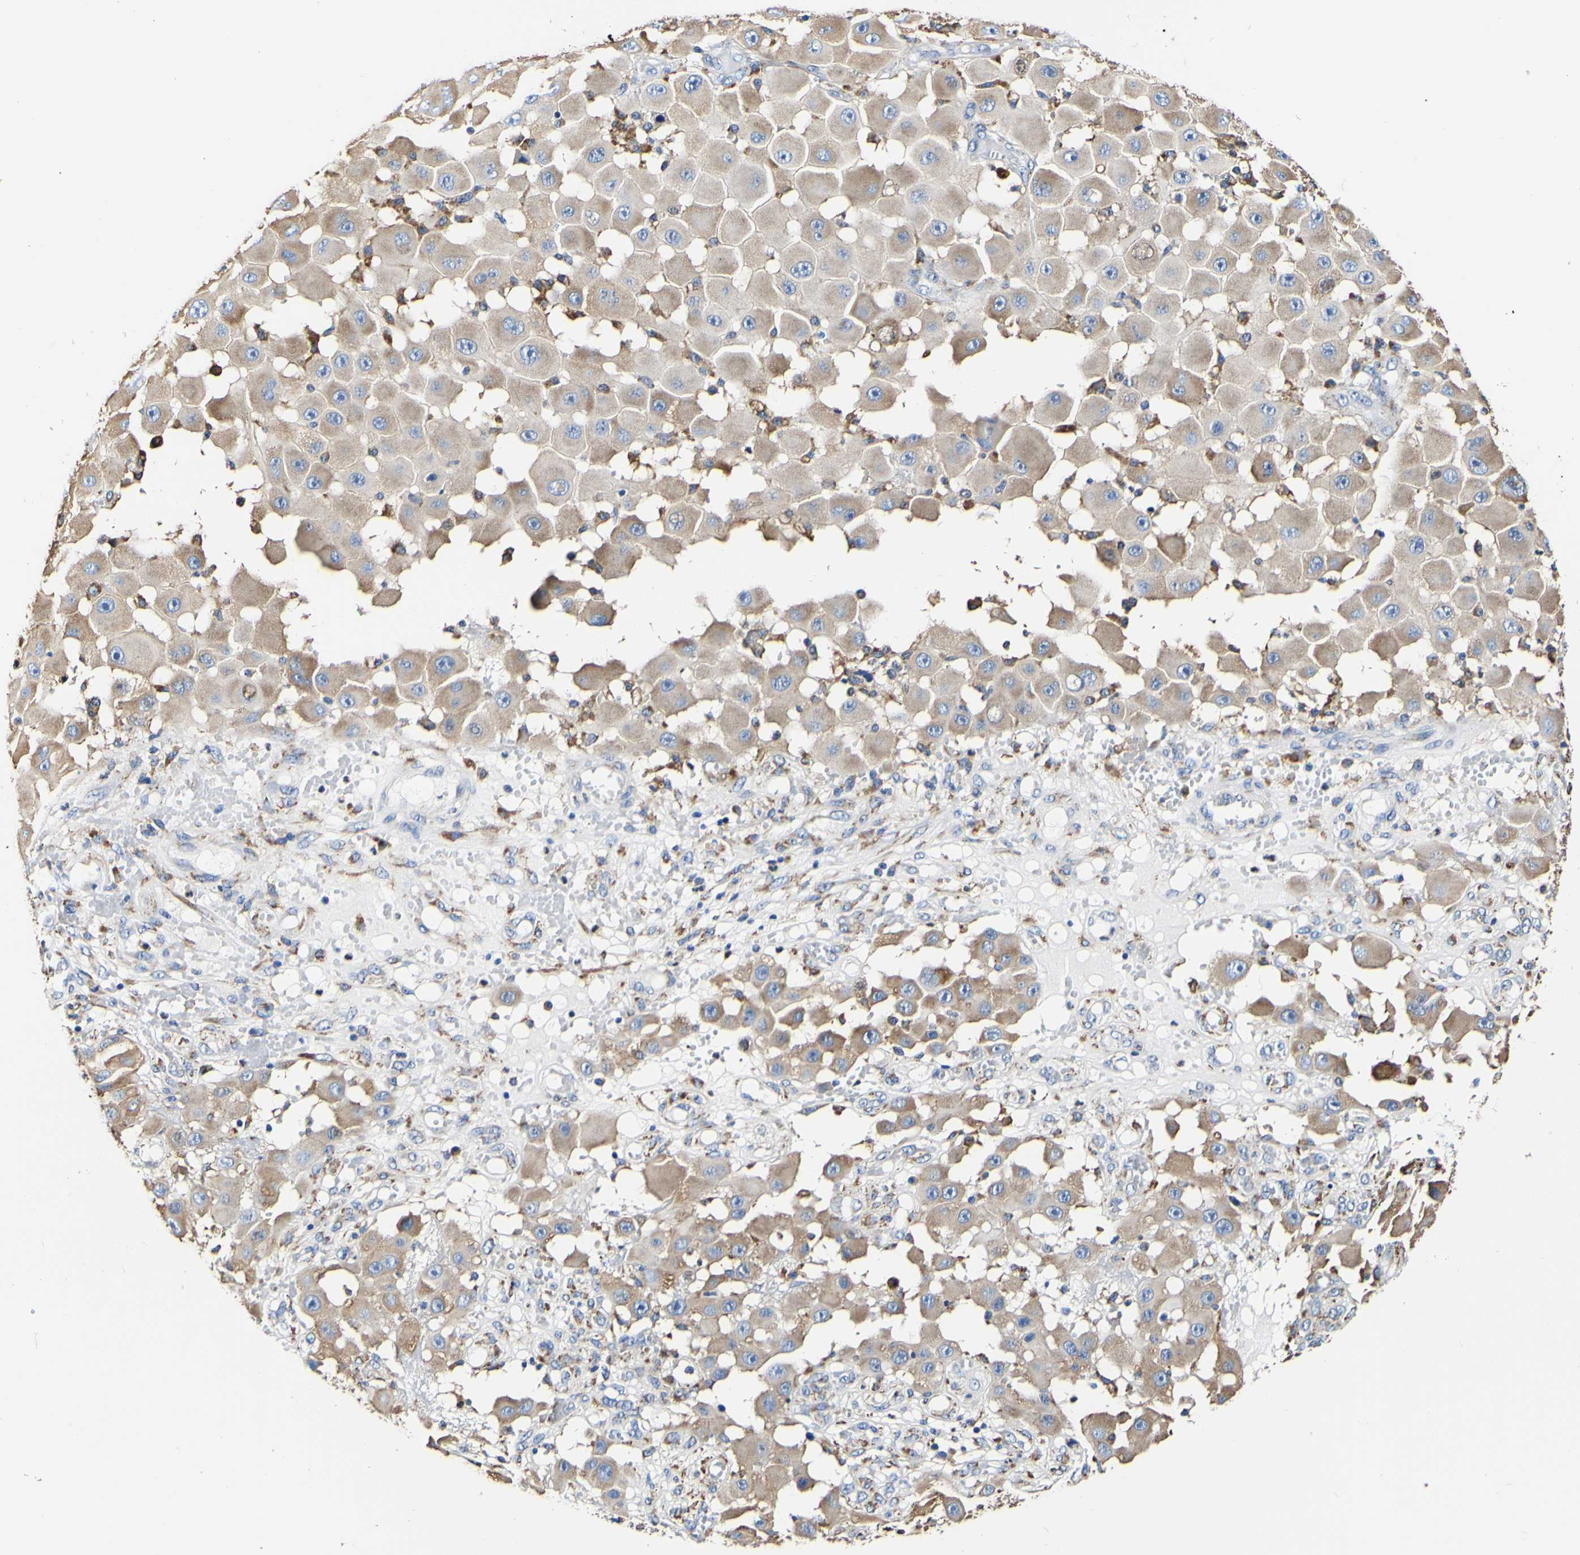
{"staining": {"intensity": "moderate", "quantity": "<25%", "location": "cytoplasmic/membranous"}, "tissue": "melanoma", "cell_type": "Tumor cells", "image_type": "cancer", "snomed": [{"axis": "morphology", "description": "Malignant melanoma, NOS"}, {"axis": "topography", "description": "Skin"}], "caption": "Malignant melanoma stained with IHC exhibits moderate cytoplasmic/membranous expression in about <25% of tumor cells. (brown staining indicates protein expression, while blue staining denotes nuclei).", "gene": "P4HB", "patient": {"sex": "female", "age": 81}}